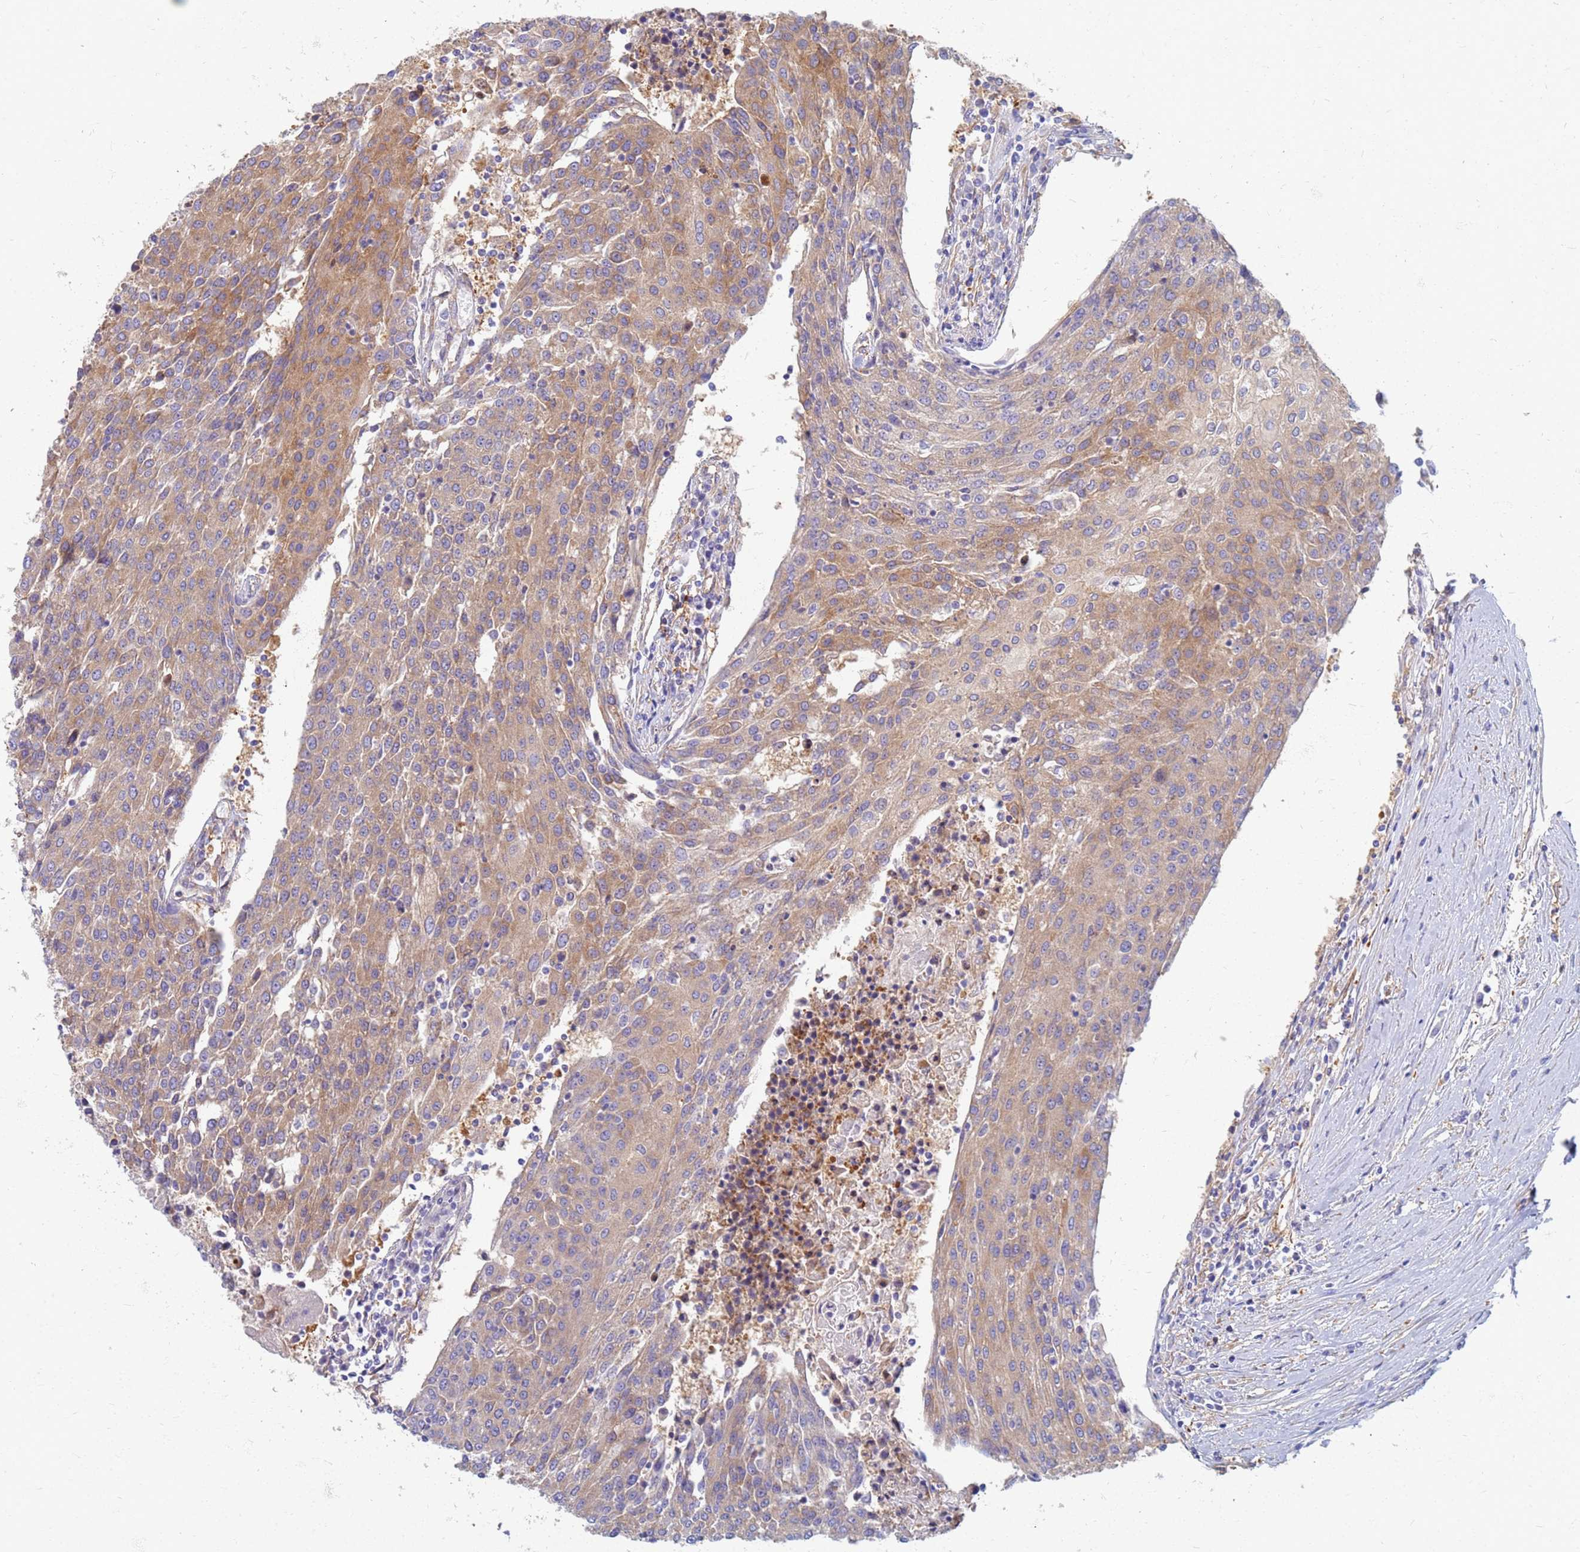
{"staining": {"intensity": "moderate", "quantity": ">75%", "location": "cytoplasmic/membranous"}, "tissue": "urothelial cancer", "cell_type": "Tumor cells", "image_type": "cancer", "snomed": [{"axis": "morphology", "description": "Urothelial carcinoma, High grade"}, {"axis": "topography", "description": "Urinary bladder"}], "caption": "This is an image of immunohistochemistry staining of urothelial cancer, which shows moderate positivity in the cytoplasmic/membranous of tumor cells.", "gene": "EEA1", "patient": {"sex": "female", "age": 85}}